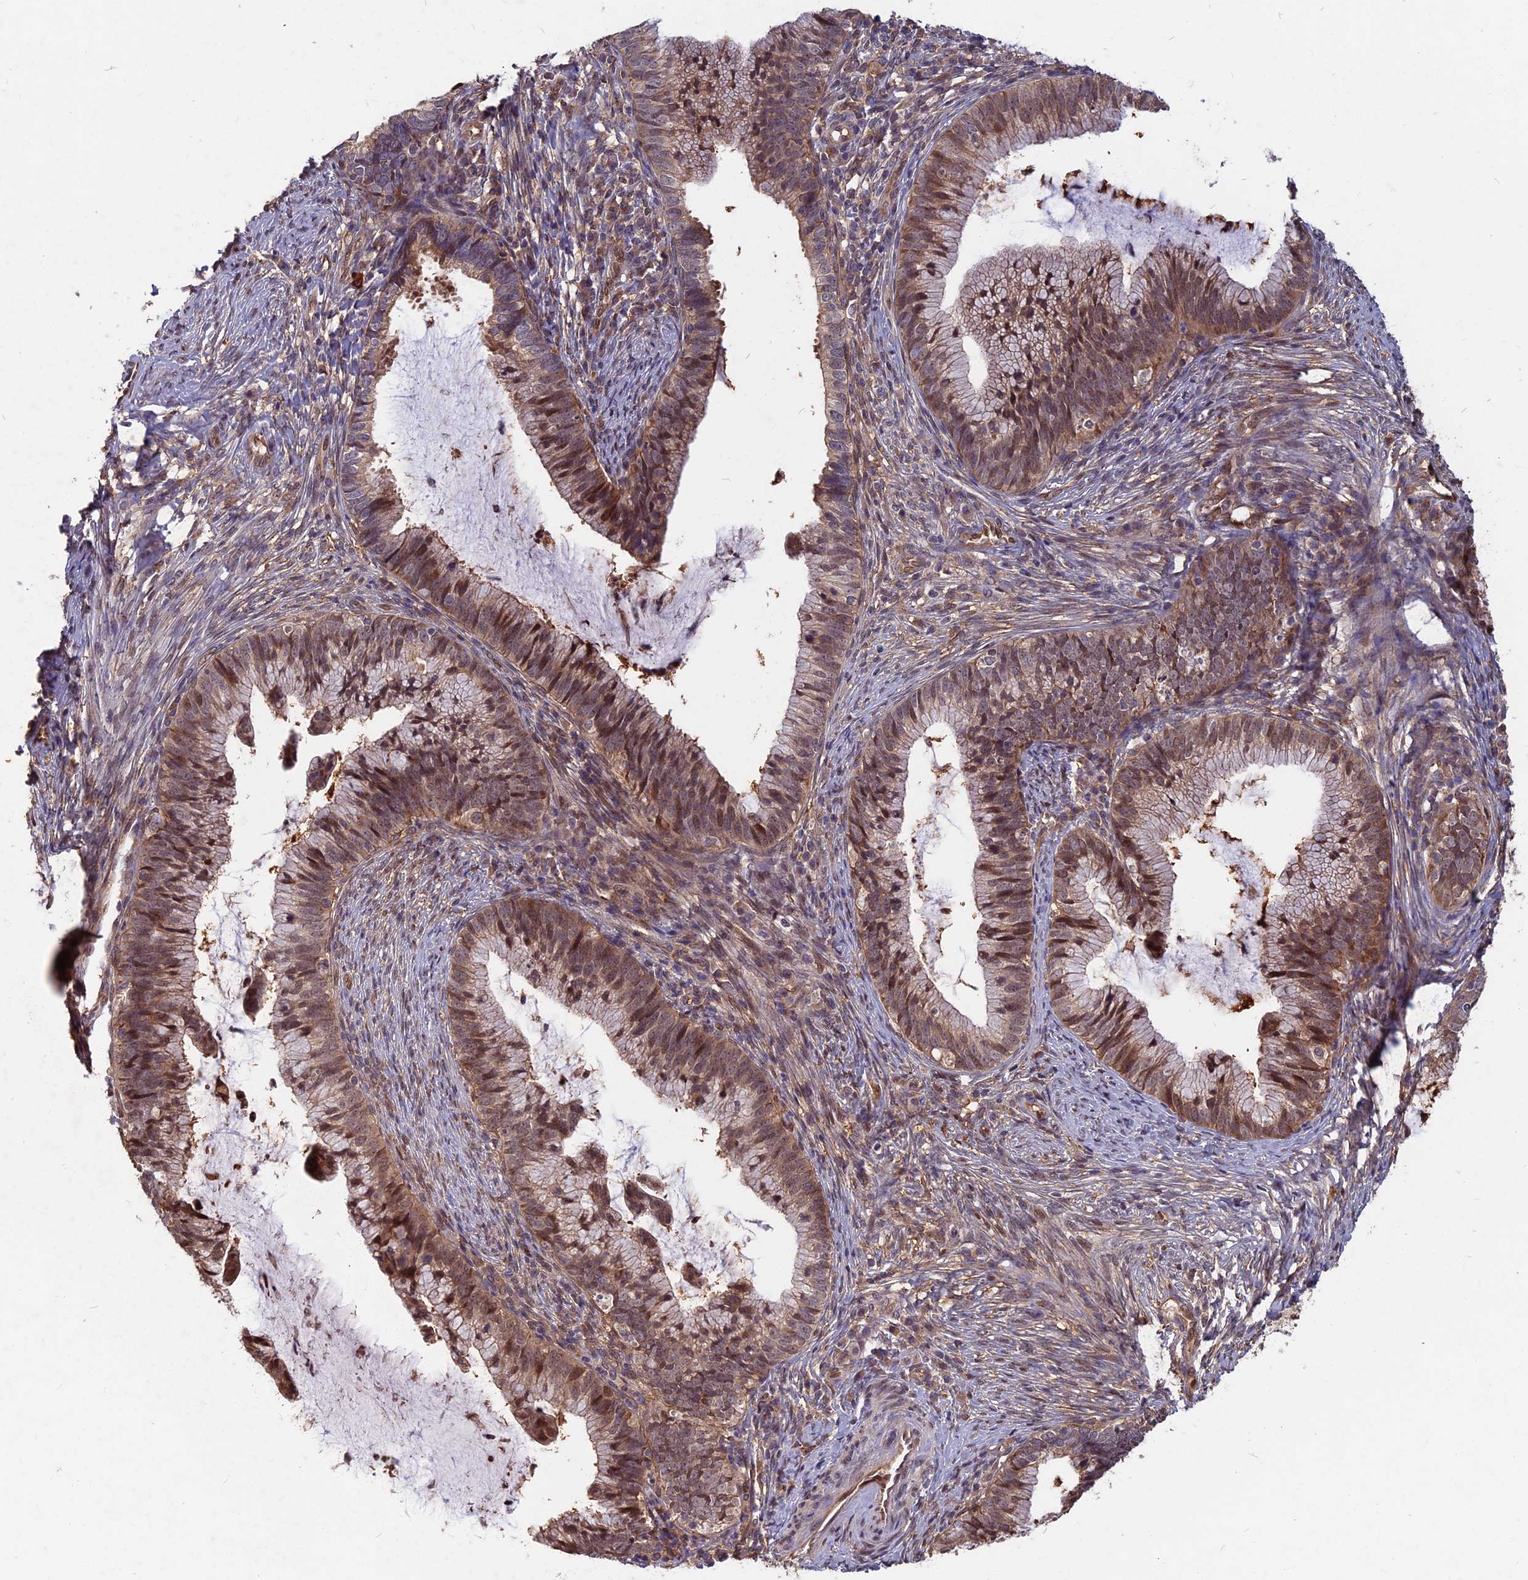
{"staining": {"intensity": "moderate", "quantity": ">75%", "location": "cytoplasmic/membranous,nuclear"}, "tissue": "cervical cancer", "cell_type": "Tumor cells", "image_type": "cancer", "snomed": [{"axis": "morphology", "description": "Adenocarcinoma, NOS"}, {"axis": "topography", "description": "Cervix"}], "caption": "Cervical cancer was stained to show a protein in brown. There is medium levels of moderate cytoplasmic/membranous and nuclear expression in about >75% of tumor cells.", "gene": "SPG11", "patient": {"sex": "female", "age": 36}}